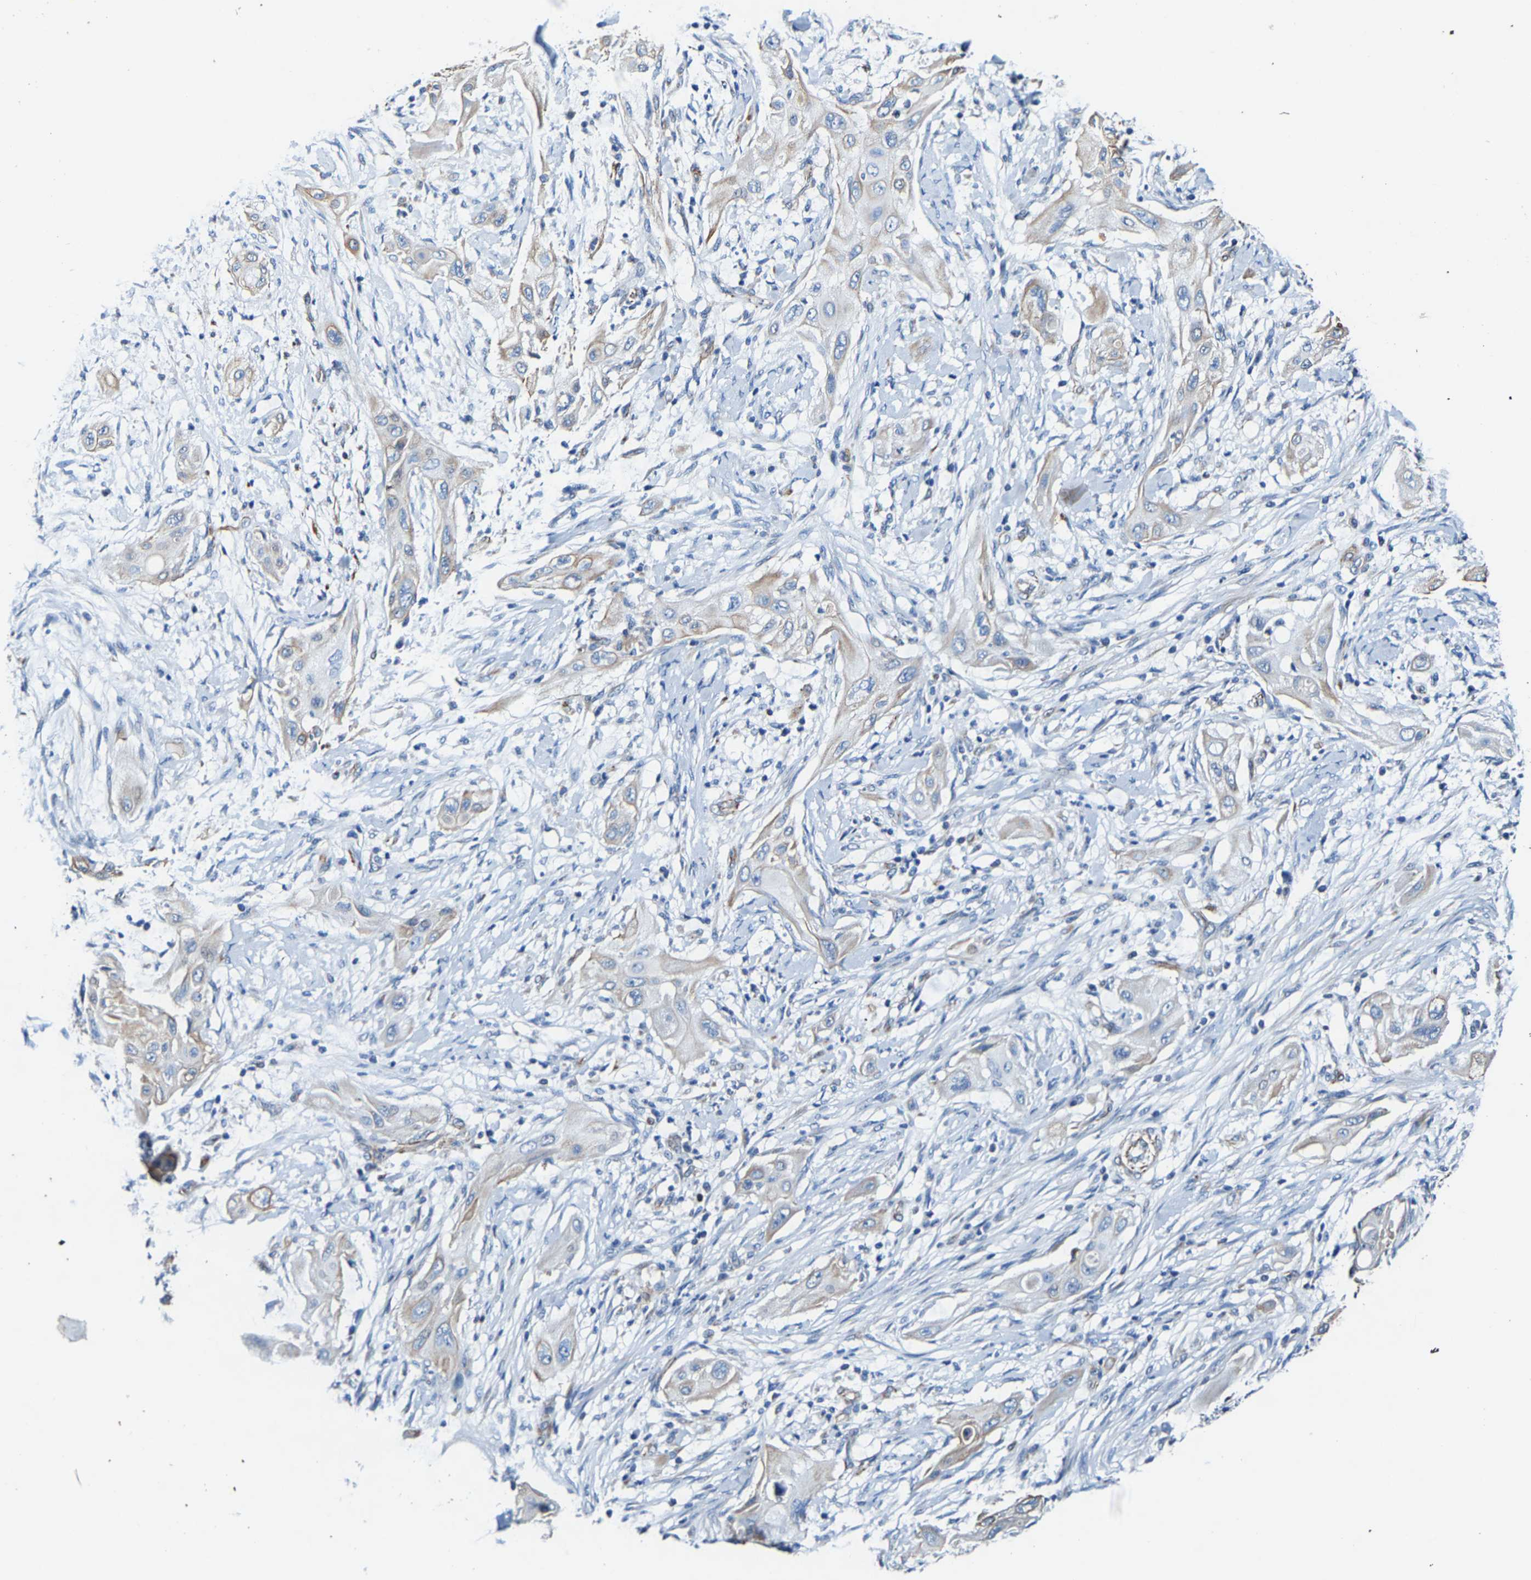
{"staining": {"intensity": "weak", "quantity": "<25%", "location": "cytoplasmic/membranous"}, "tissue": "lung cancer", "cell_type": "Tumor cells", "image_type": "cancer", "snomed": [{"axis": "morphology", "description": "Squamous cell carcinoma, NOS"}, {"axis": "topography", "description": "Lung"}], "caption": "A histopathology image of lung cancer stained for a protein exhibits no brown staining in tumor cells. (Stains: DAB immunohistochemistry with hematoxylin counter stain, Microscopy: brightfield microscopy at high magnification).", "gene": "MMEL1", "patient": {"sex": "female", "age": 47}}